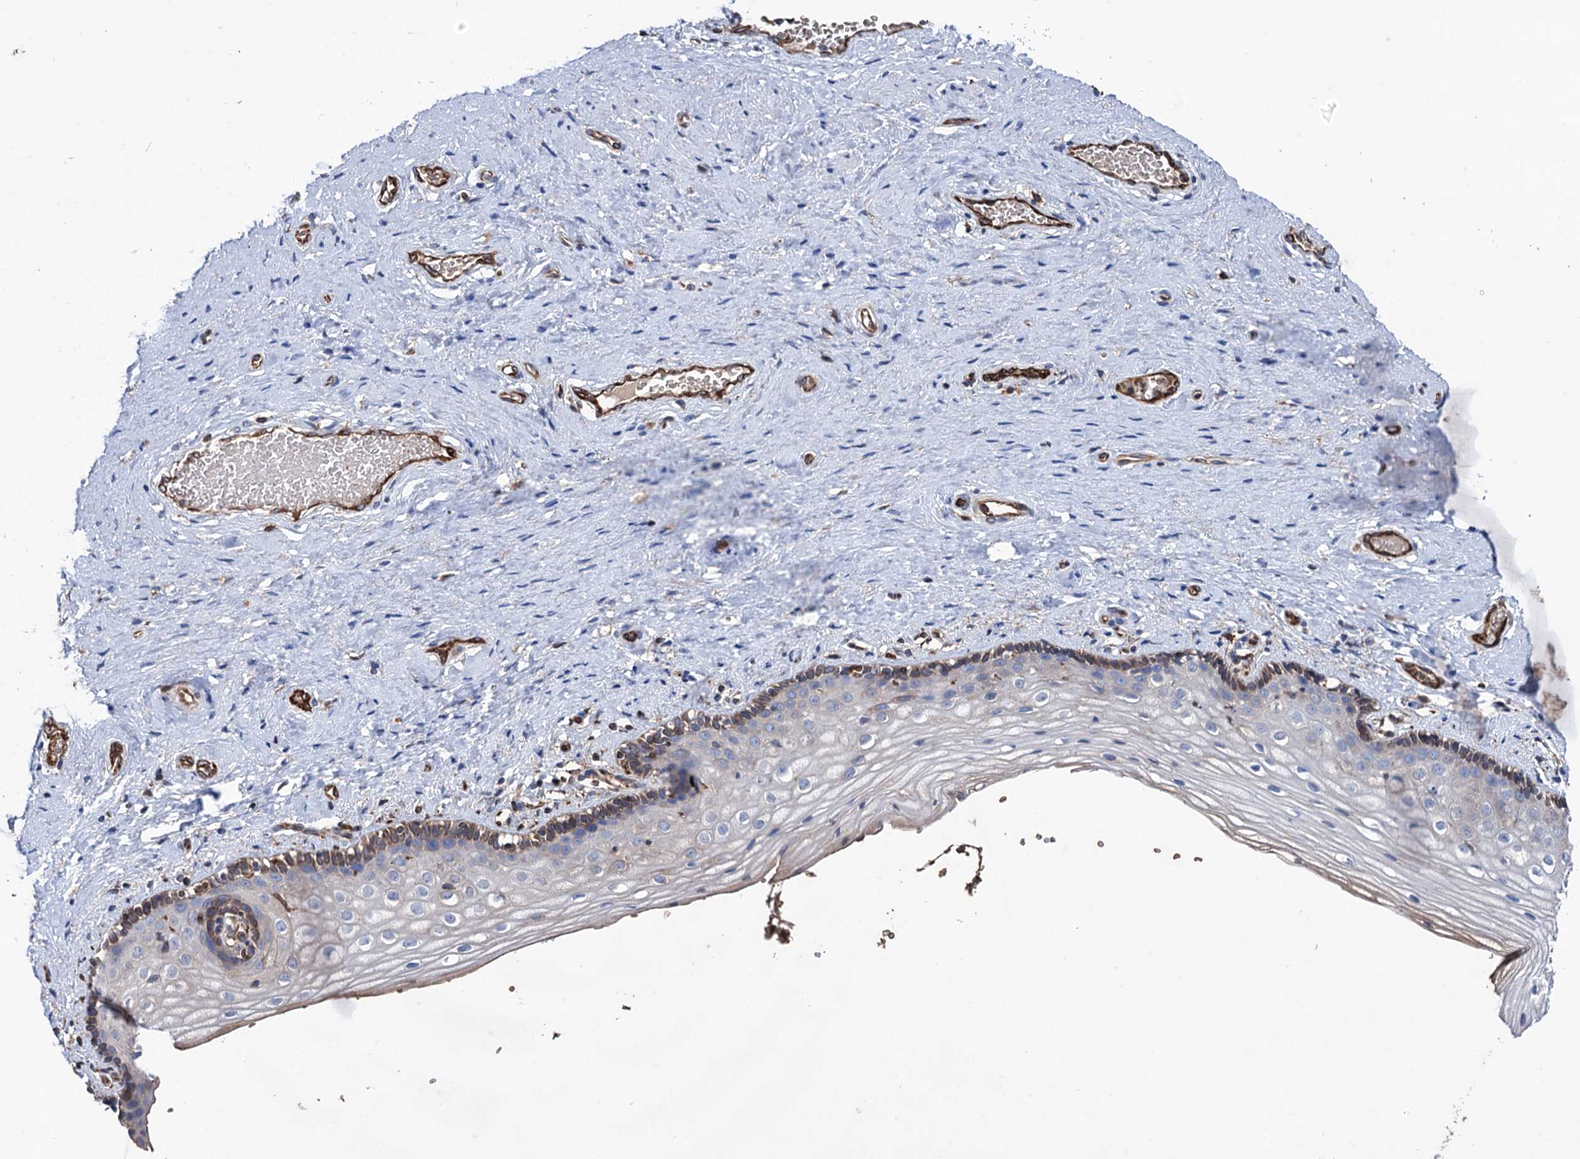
{"staining": {"intensity": "strong", "quantity": "<25%", "location": "cytoplasmic/membranous"}, "tissue": "vagina", "cell_type": "Squamous epithelial cells", "image_type": "normal", "snomed": [{"axis": "morphology", "description": "Normal tissue, NOS"}, {"axis": "topography", "description": "Vagina"}], "caption": "Vagina was stained to show a protein in brown. There is medium levels of strong cytoplasmic/membranous positivity in approximately <25% of squamous epithelial cells. (Brightfield microscopy of DAB IHC at high magnification).", "gene": "STING1", "patient": {"sex": "female", "age": 46}}